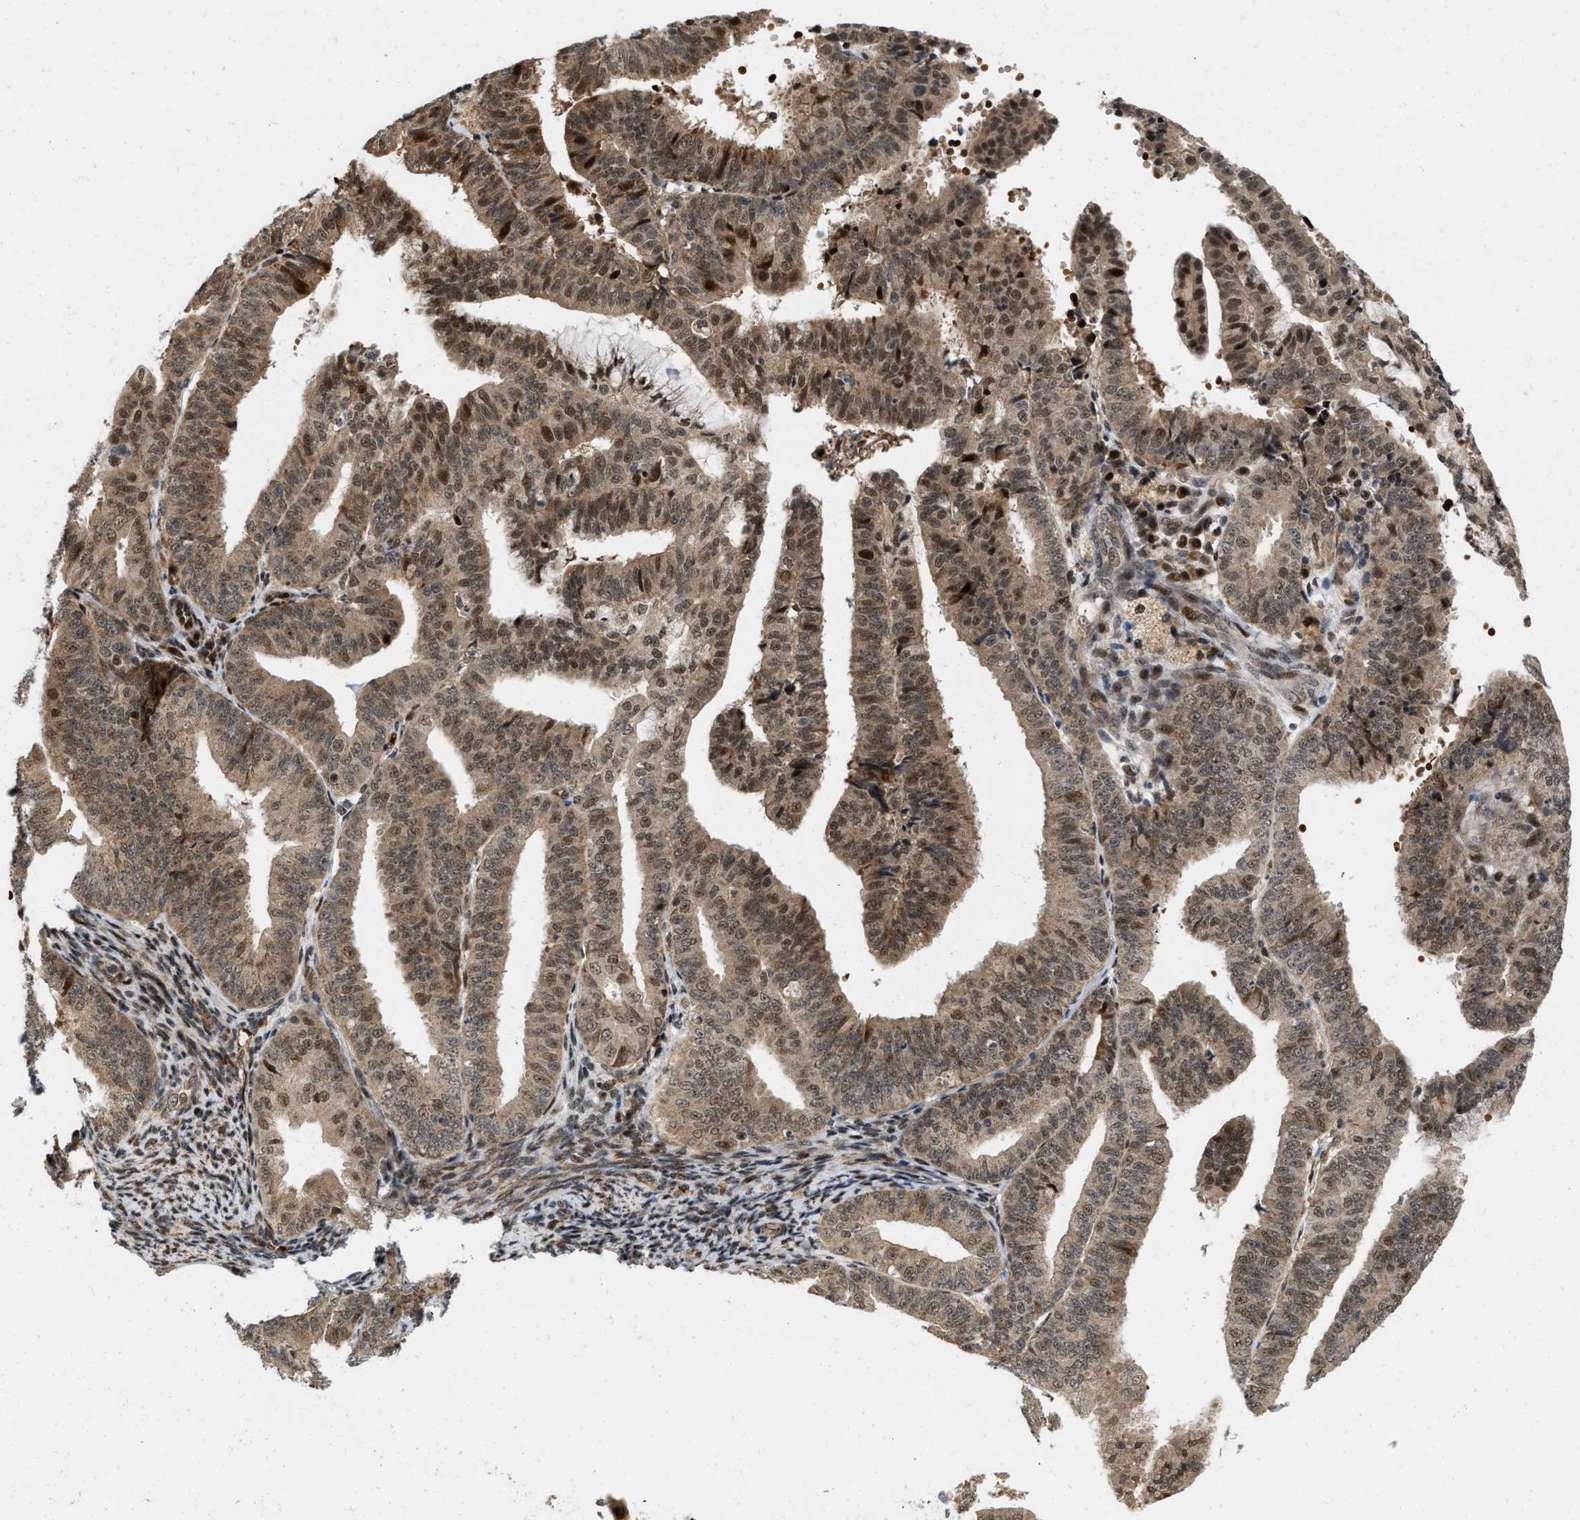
{"staining": {"intensity": "moderate", "quantity": ">75%", "location": "cytoplasmic/membranous,nuclear"}, "tissue": "endometrial cancer", "cell_type": "Tumor cells", "image_type": "cancer", "snomed": [{"axis": "morphology", "description": "Adenocarcinoma, NOS"}, {"axis": "topography", "description": "Endometrium"}], "caption": "Protein staining of endometrial cancer (adenocarcinoma) tissue demonstrates moderate cytoplasmic/membranous and nuclear positivity in about >75% of tumor cells. The staining was performed using DAB, with brown indicating positive protein expression. Nuclei are stained blue with hematoxylin.", "gene": "ANKRD11", "patient": {"sex": "female", "age": 63}}